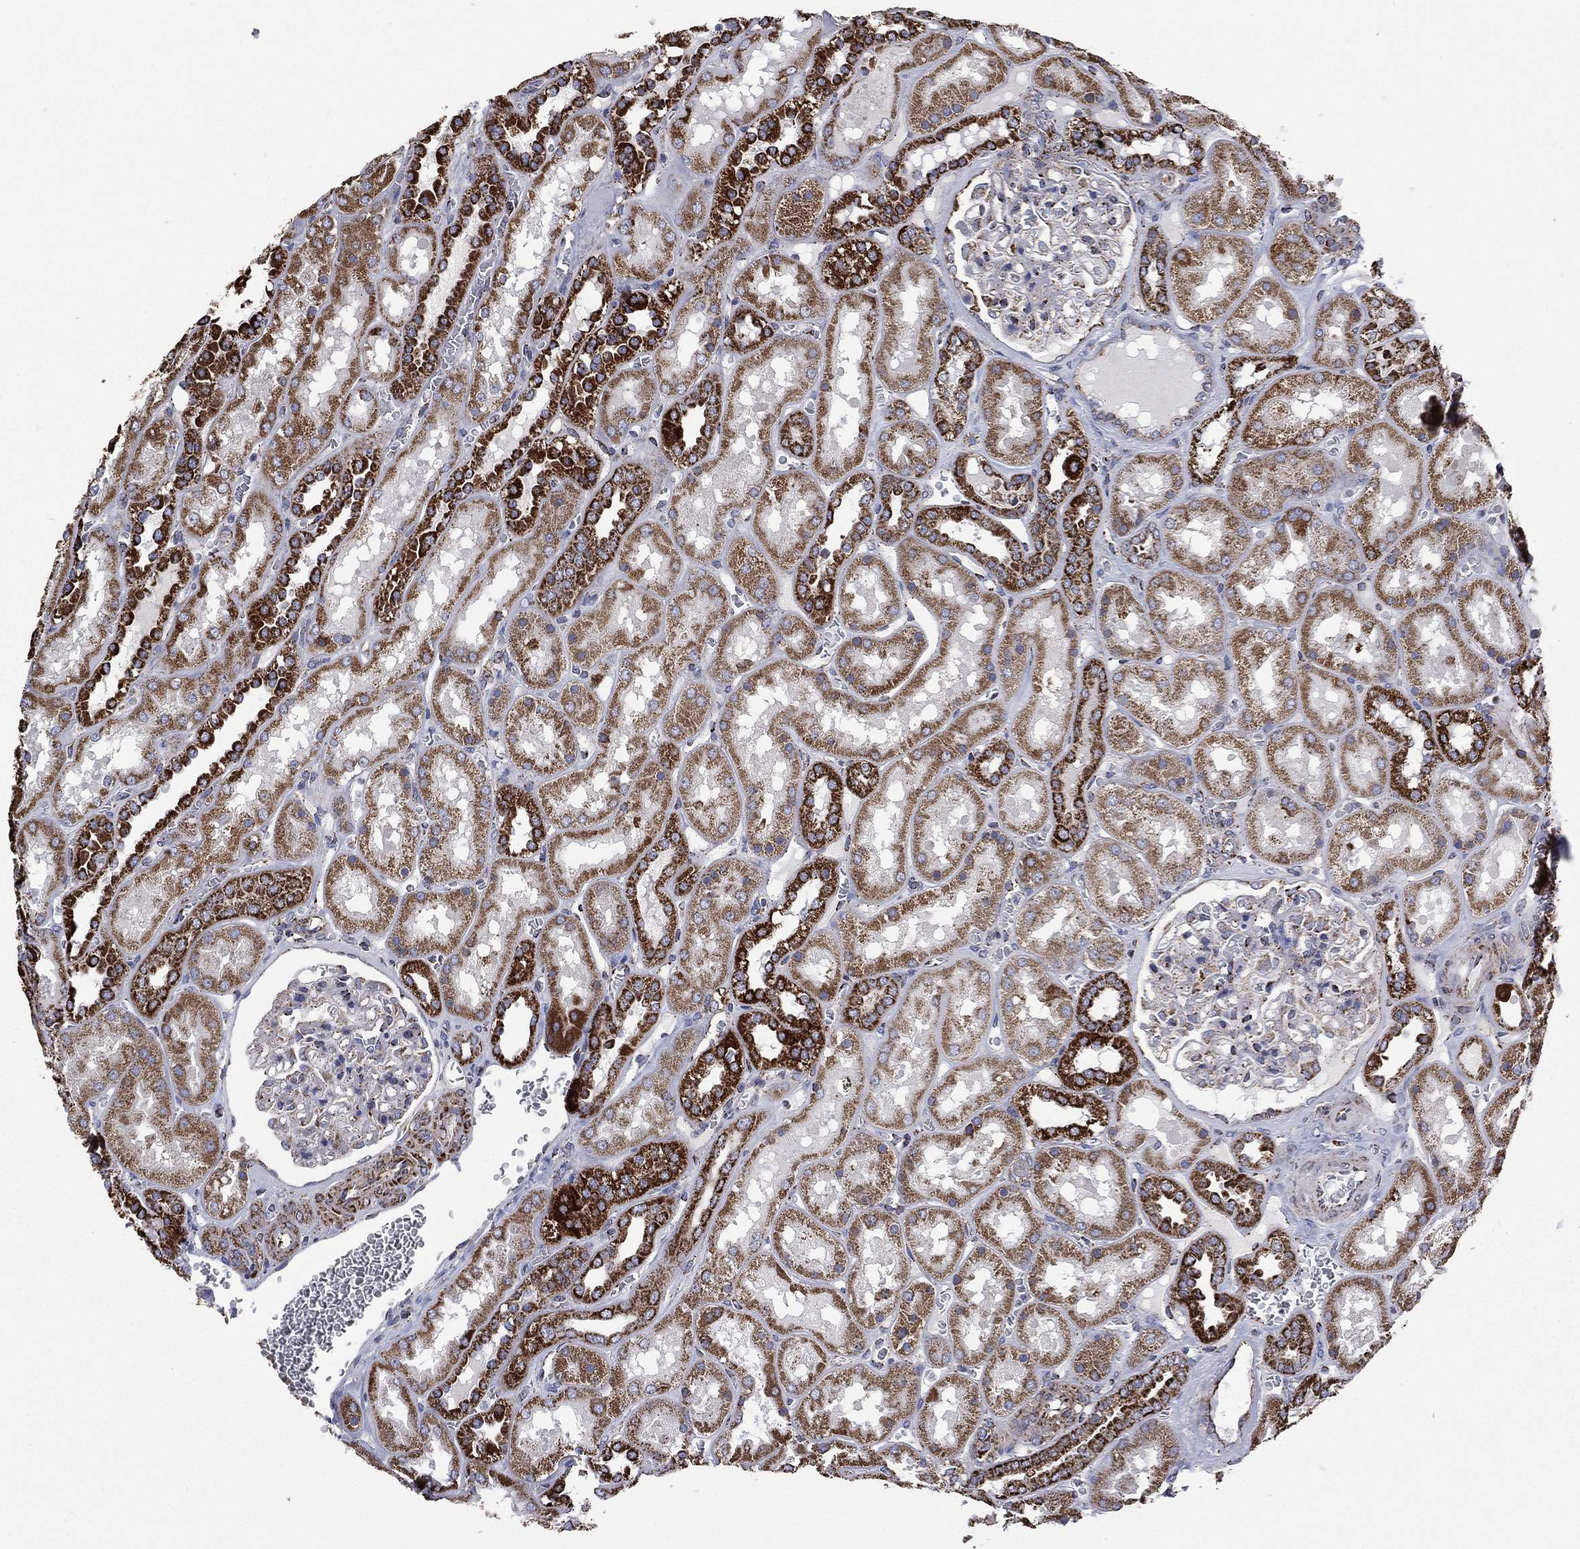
{"staining": {"intensity": "strong", "quantity": "<25%", "location": "cytoplasmic/membranous"}, "tissue": "kidney", "cell_type": "Cells in glomeruli", "image_type": "normal", "snomed": [{"axis": "morphology", "description": "Normal tissue, NOS"}, {"axis": "topography", "description": "Kidney"}], "caption": "IHC of benign human kidney exhibits medium levels of strong cytoplasmic/membranous positivity in approximately <25% of cells in glomeruli. Nuclei are stained in blue.", "gene": "GOT2", "patient": {"sex": "male", "age": 73}}